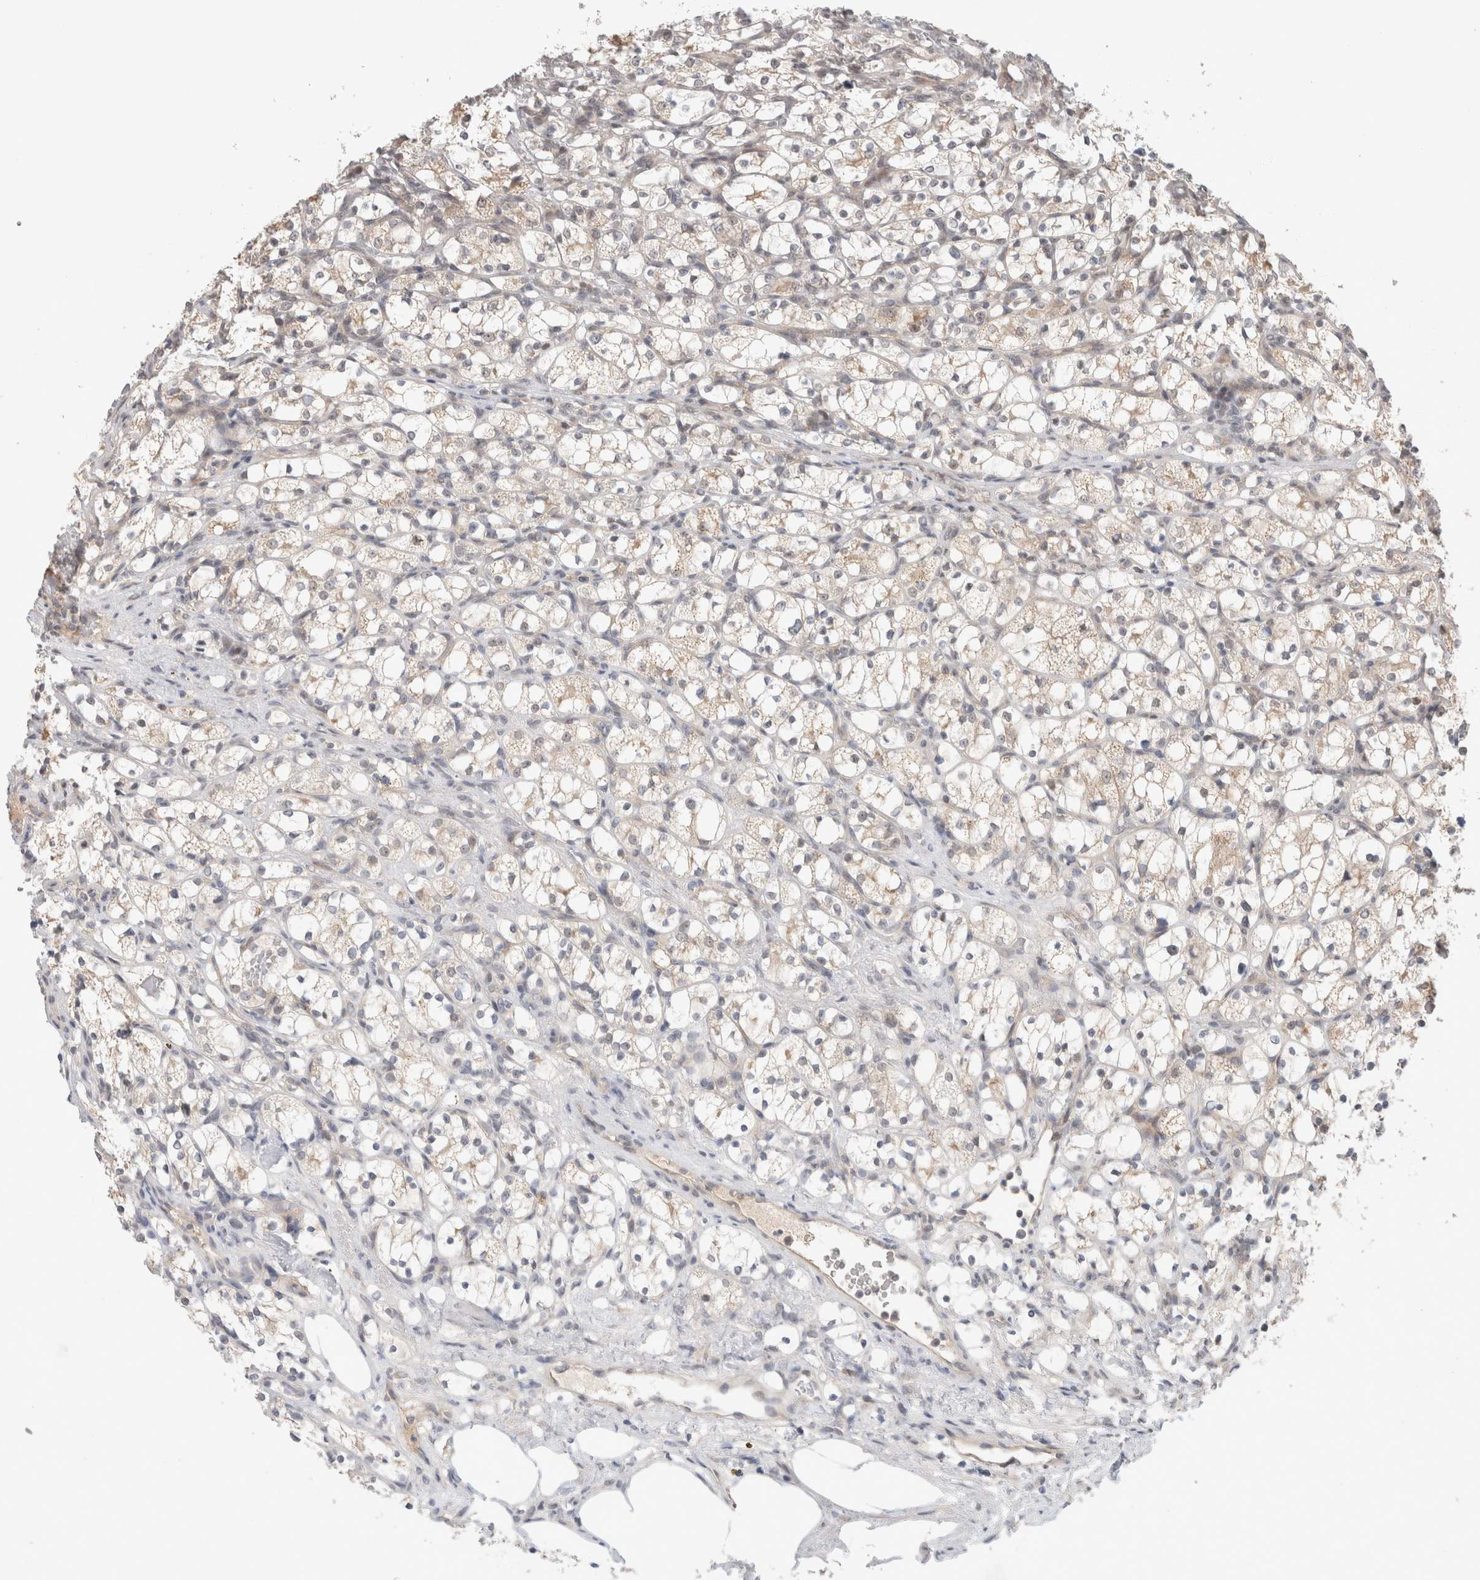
{"staining": {"intensity": "negative", "quantity": "none", "location": "none"}, "tissue": "renal cancer", "cell_type": "Tumor cells", "image_type": "cancer", "snomed": [{"axis": "morphology", "description": "Adenocarcinoma, NOS"}, {"axis": "topography", "description": "Kidney"}], "caption": "Micrograph shows no significant protein staining in tumor cells of renal cancer. (Immunohistochemistry, brightfield microscopy, high magnification).", "gene": "SYDE2", "patient": {"sex": "female", "age": 69}}